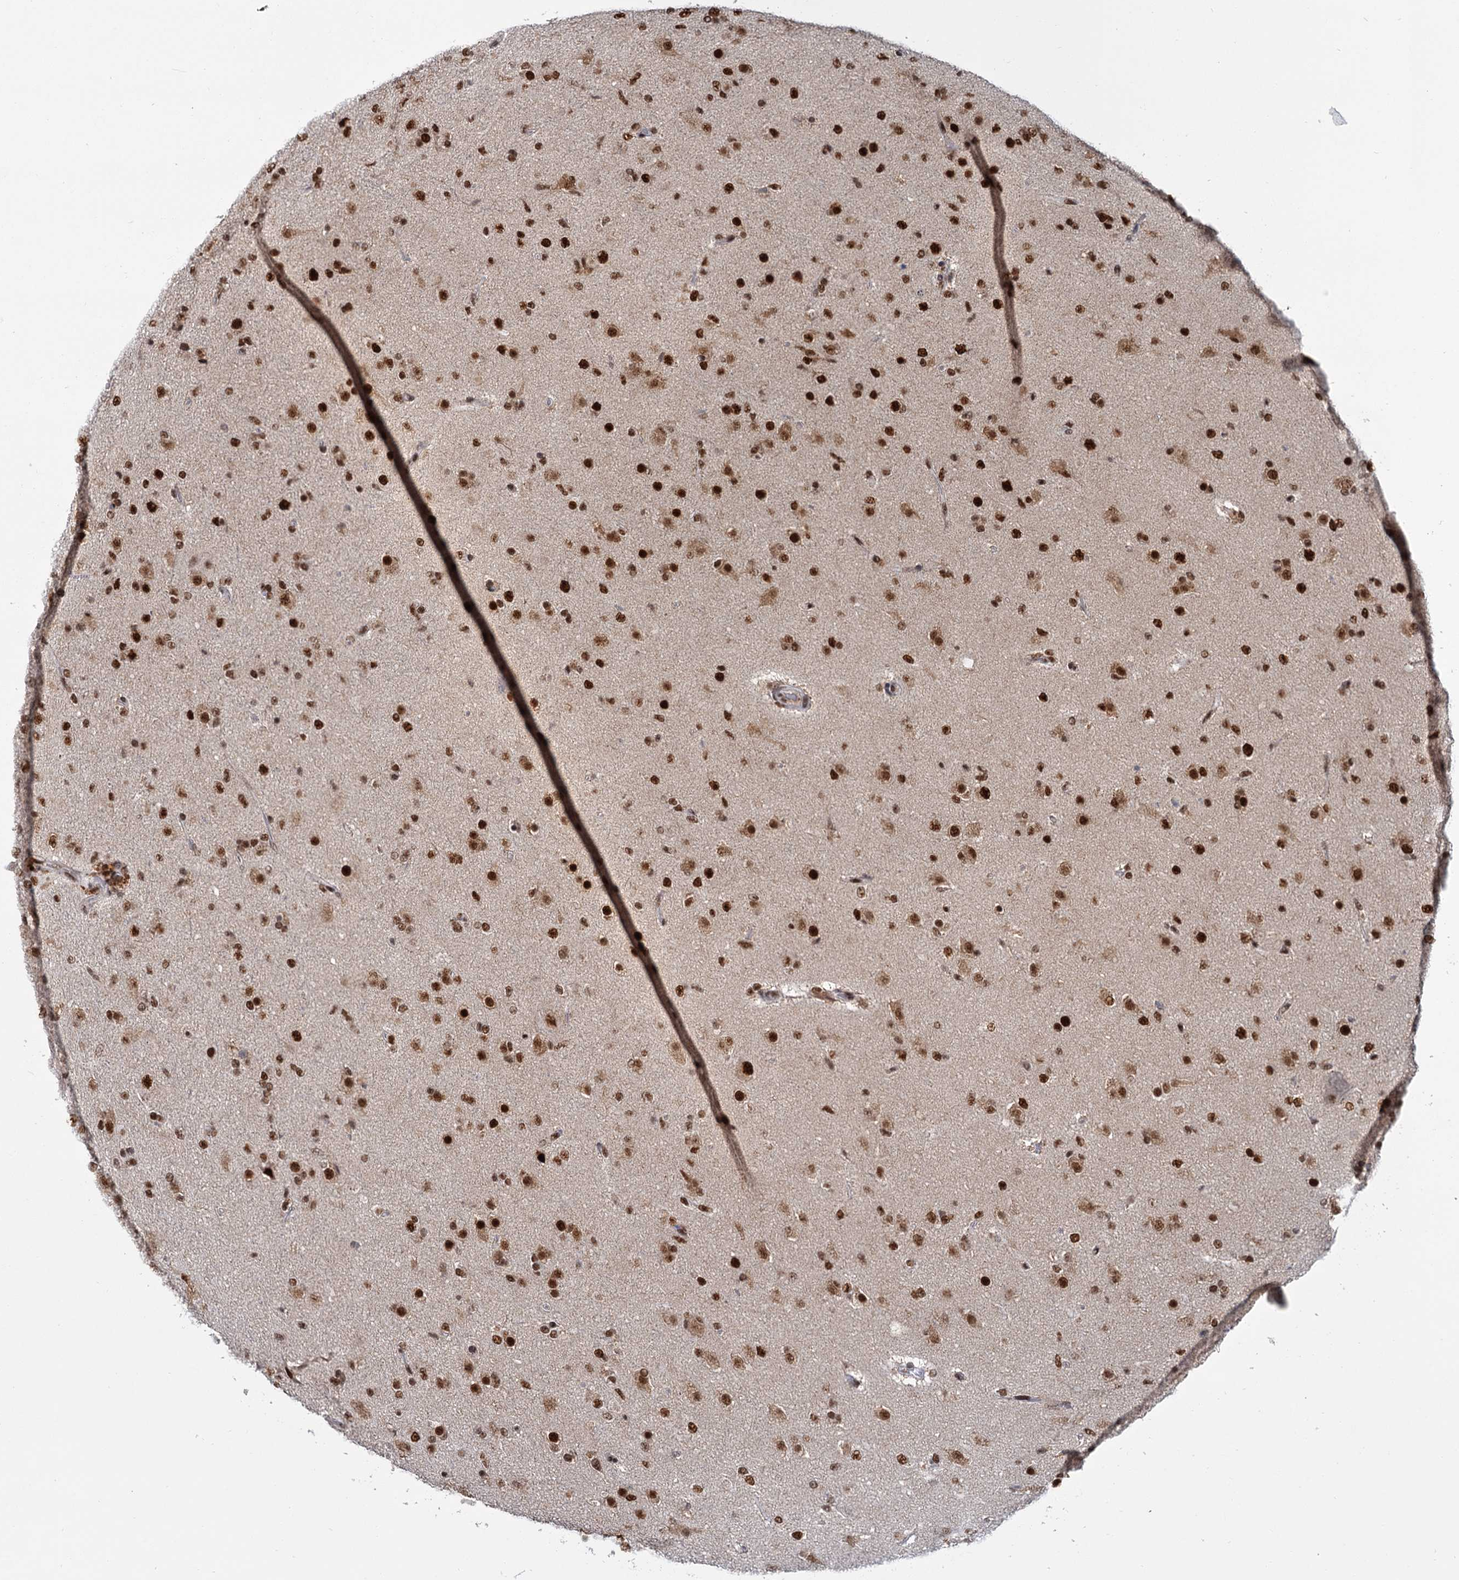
{"staining": {"intensity": "strong", "quantity": ">75%", "location": "nuclear"}, "tissue": "glioma", "cell_type": "Tumor cells", "image_type": "cancer", "snomed": [{"axis": "morphology", "description": "Glioma, malignant, Low grade"}, {"axis": "topography", "description": "Brain"}], "caption": "The histopathology image exhibits immunohistochemical staining of glioma. There is strong nuclear staining is identified in about >75% of tumor cells.", "gene": "WBP4", "patient": {"sex": "male", "age": 65}}